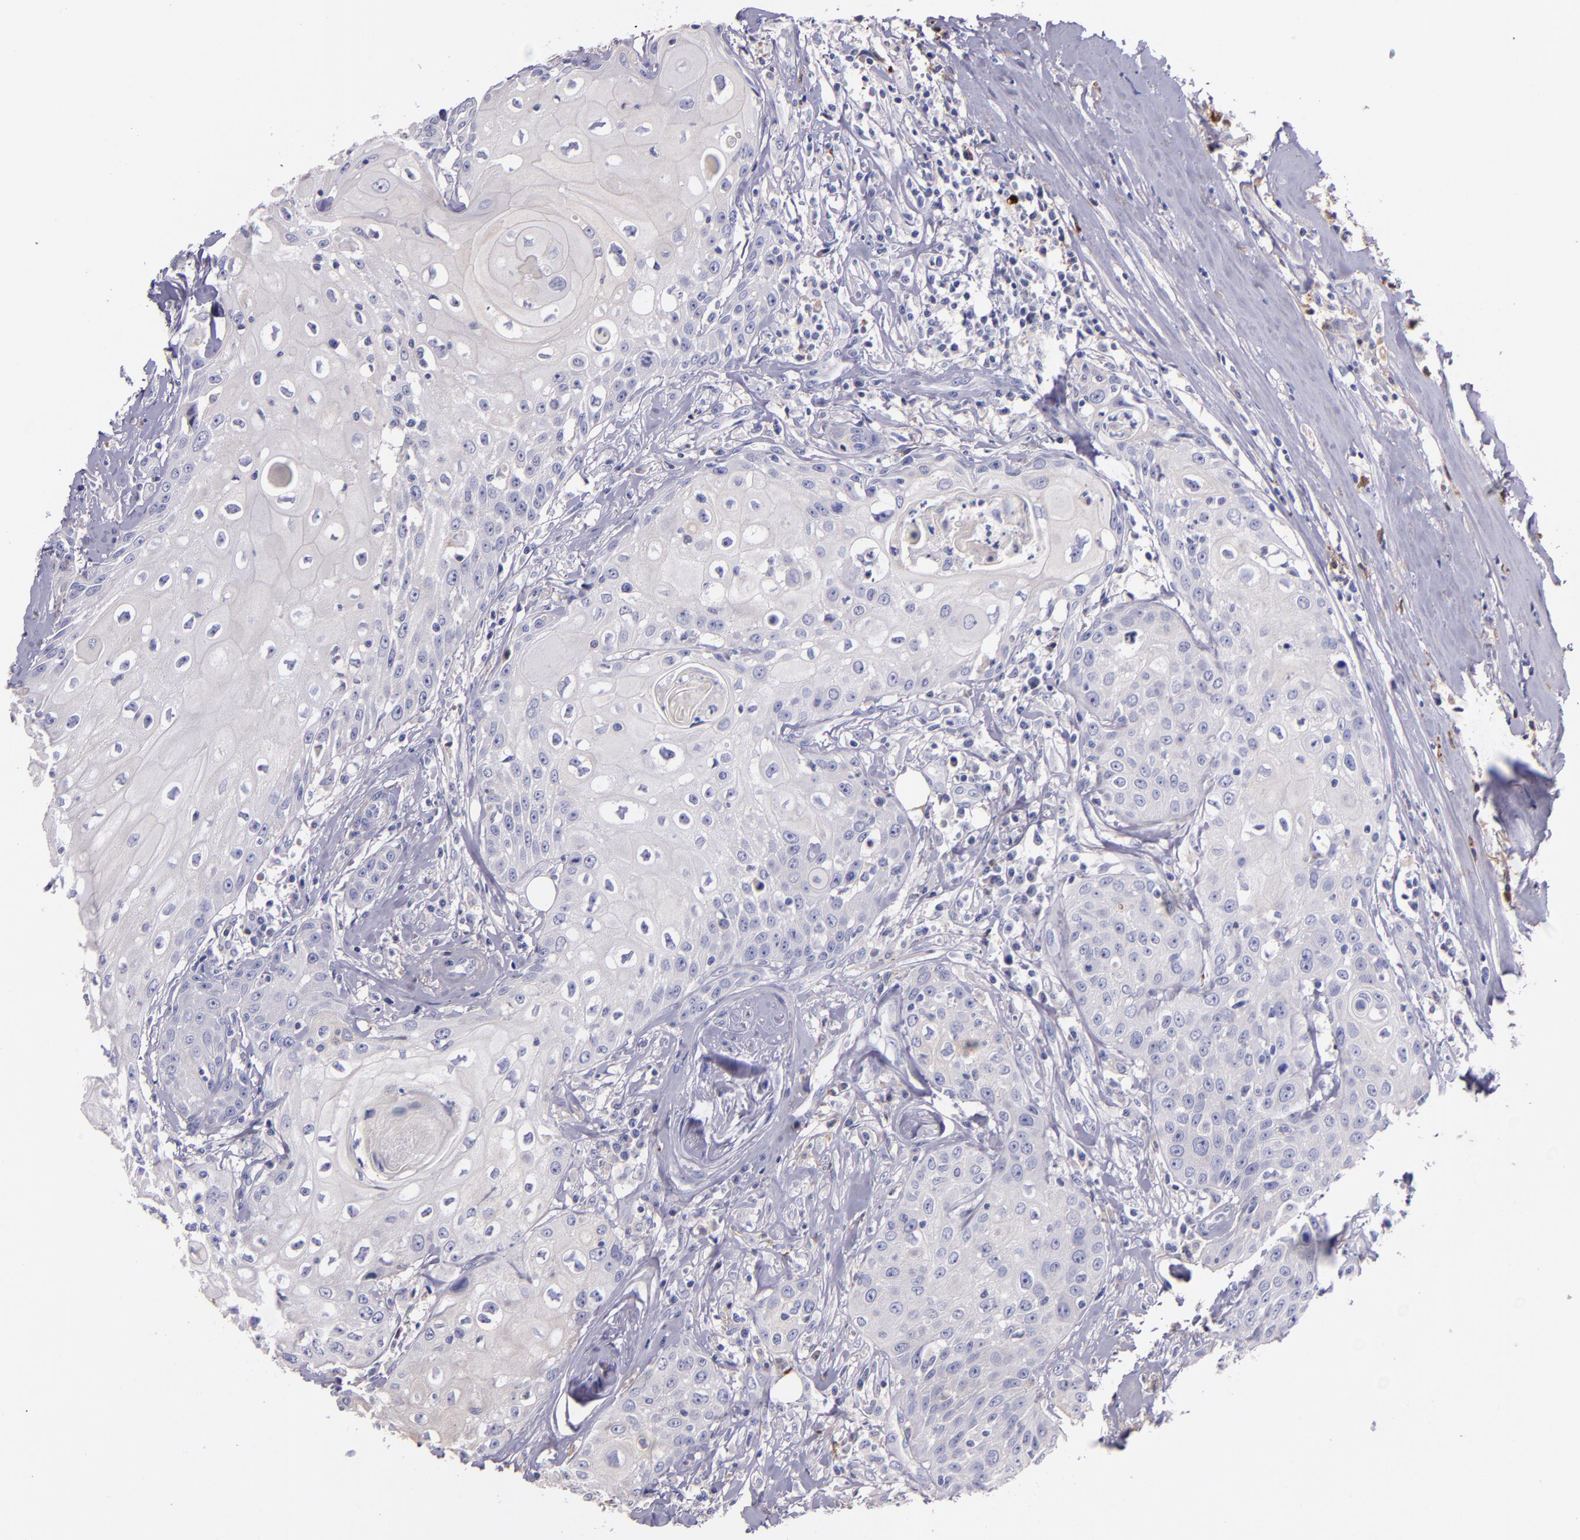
{"staining": {"intensity": "weak", "quantity": "<25%", "location": "cytoplasmic/membranous"}, "tissue": "head and neck cancer", "cell_type": "Tumor cells", "image_type": "cancer", "snomed": [{"axis": "morphology", "description": "Squamous cell carcinoma, NOS"}, {"axis": "topography", "description": "Oral tissue"}, {"axis": "topography", "description": "Head-Neck"}], "caption": "This is an IHC image of human squamous cell carcinoma (head and neck). There is no expression in tumor cells.", "gene": "KNG1", "patient": {"sex": "female", "age": 82}}